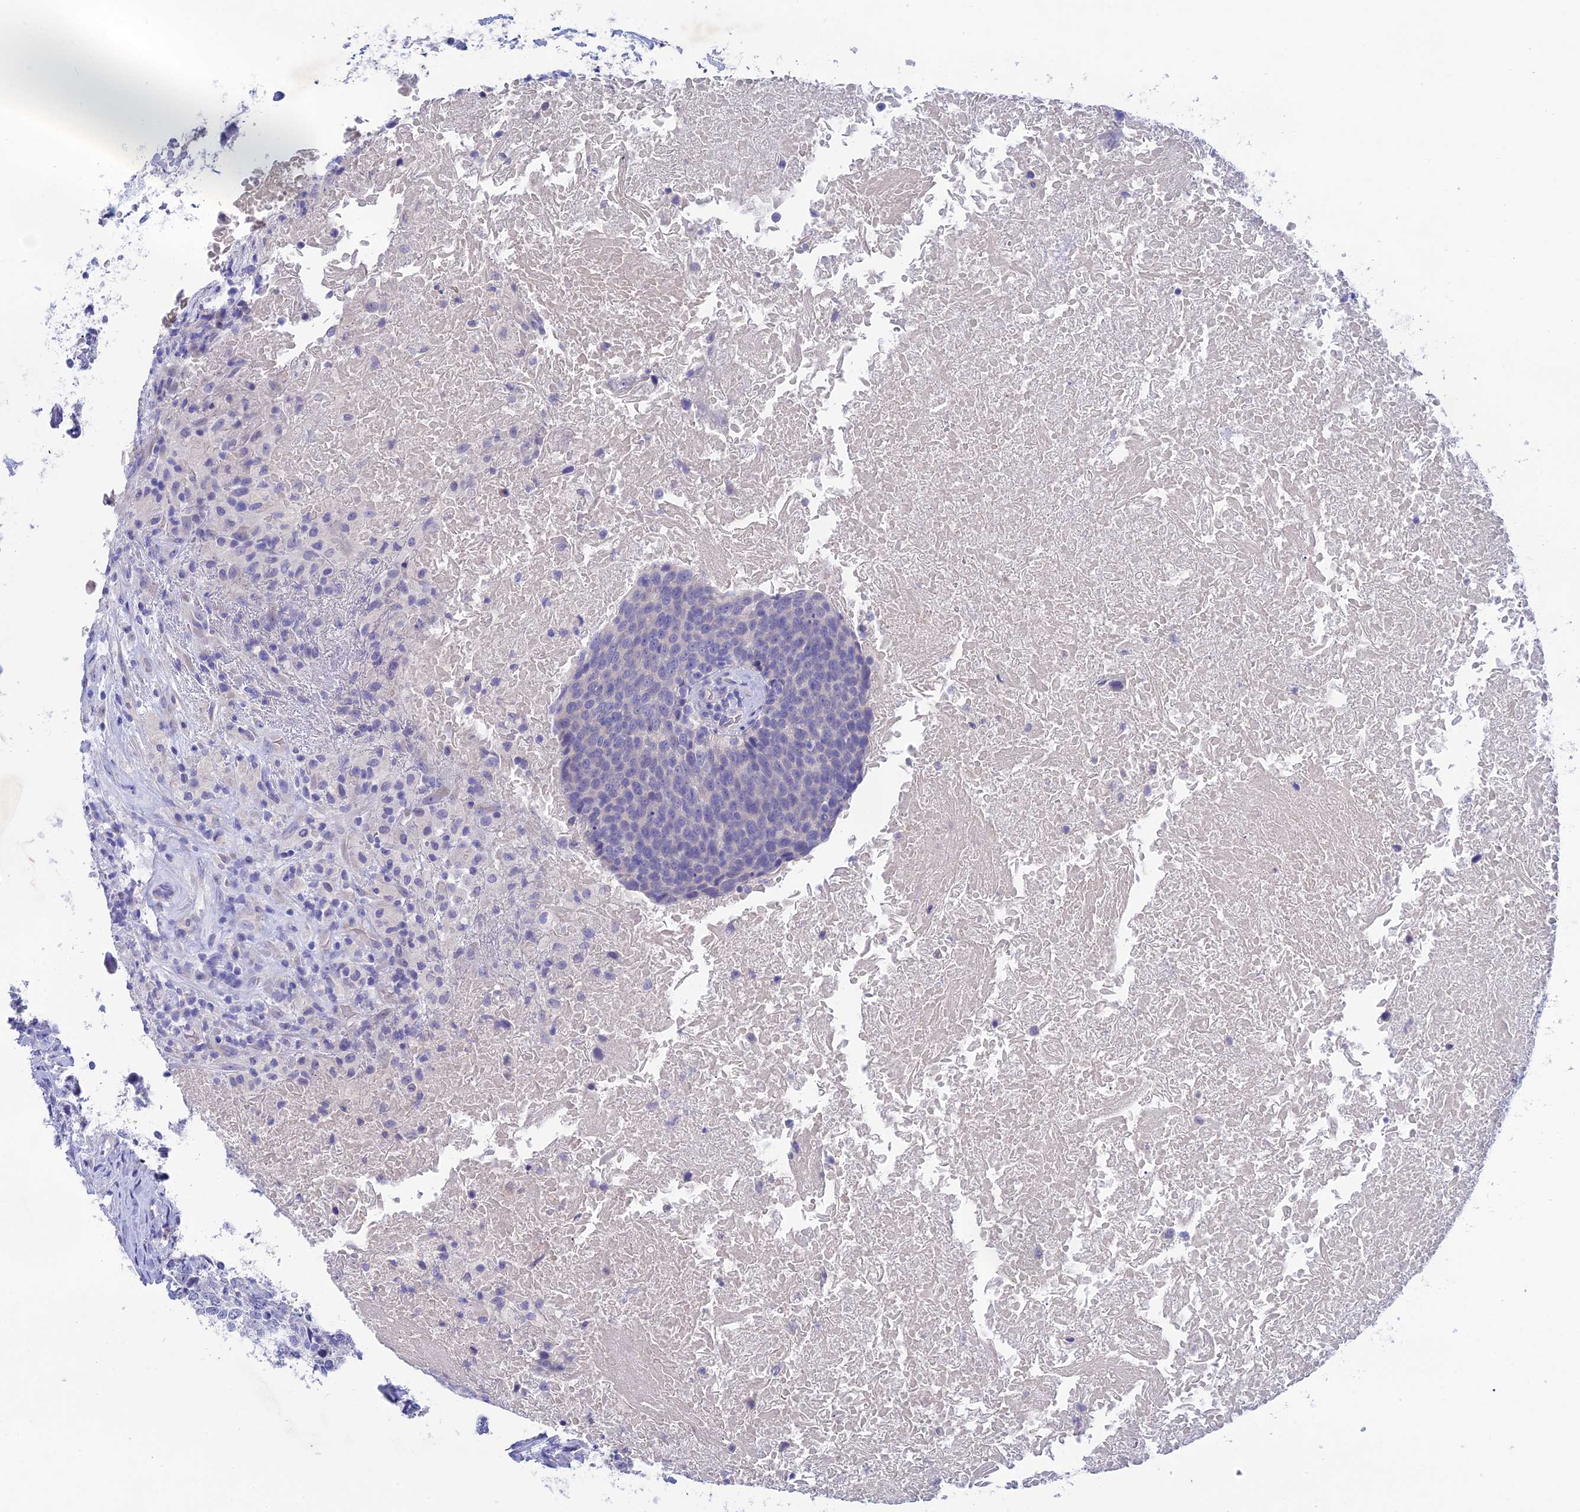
{"staining": {"intensity": "negative", "quantity": "none", "location": "none"}, "tissue": "head and neck cancer", "cell_type": "Tumor cells", "image_type": "cancer", "snomed": [{"axis": "morphology", "description": "Squamous cell carcinoma, NOS"}, {"axis": "morphology", "description": "Squamous cell carcinoma, metastatic, NOS"}, {"axis": "topography", "description": "Lymph node"}, {"axis": "topography", "description": "Head-Neck"}], "caption": "Immunohistochemical staining of head and neck cancer (squamous cell carcinoma) exhibits no significant positivity in tumor cells. Brightfield microscopy of immunohistochemistry stained with DAB (brown) and hematoxylin (blue), captured at high magnification.", "gene": "BTBD19", "patient": {"sex": "male", "age": 62}}